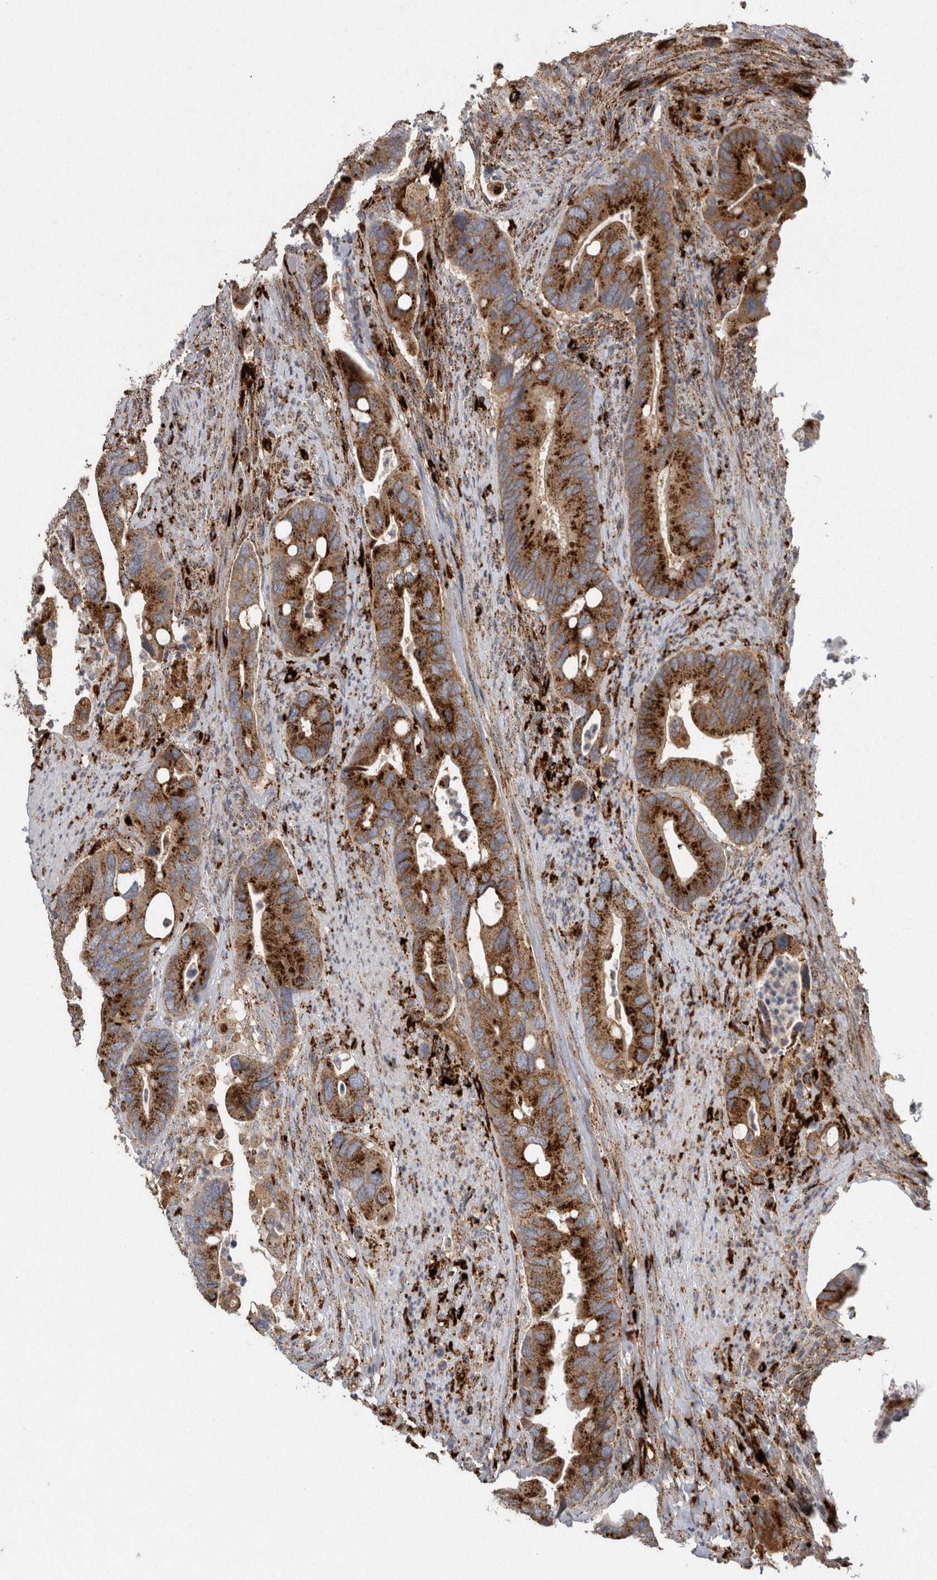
{"staining": {"intensity": "strong", "quantity": ">75%", "location": "cytoplasmic/membranous"}, "tissue": "colorectal cancer", "cell_type": "Tumor cells", "image_type": "cancer", "snomed": [{"axis": "morphology", "description": "Adenocarcinoma, NOS"}, {"axis": "topography", "description": "Rectum"}], "caption": "Protein analysis of colorectal cancer (adenocarcinoma) tissue exhibits strong cytoplasmic/membranous staining in about >75% of tumor cells.", "gene": "CTSZ", "patient": {"sex": "female", "age": 57}}